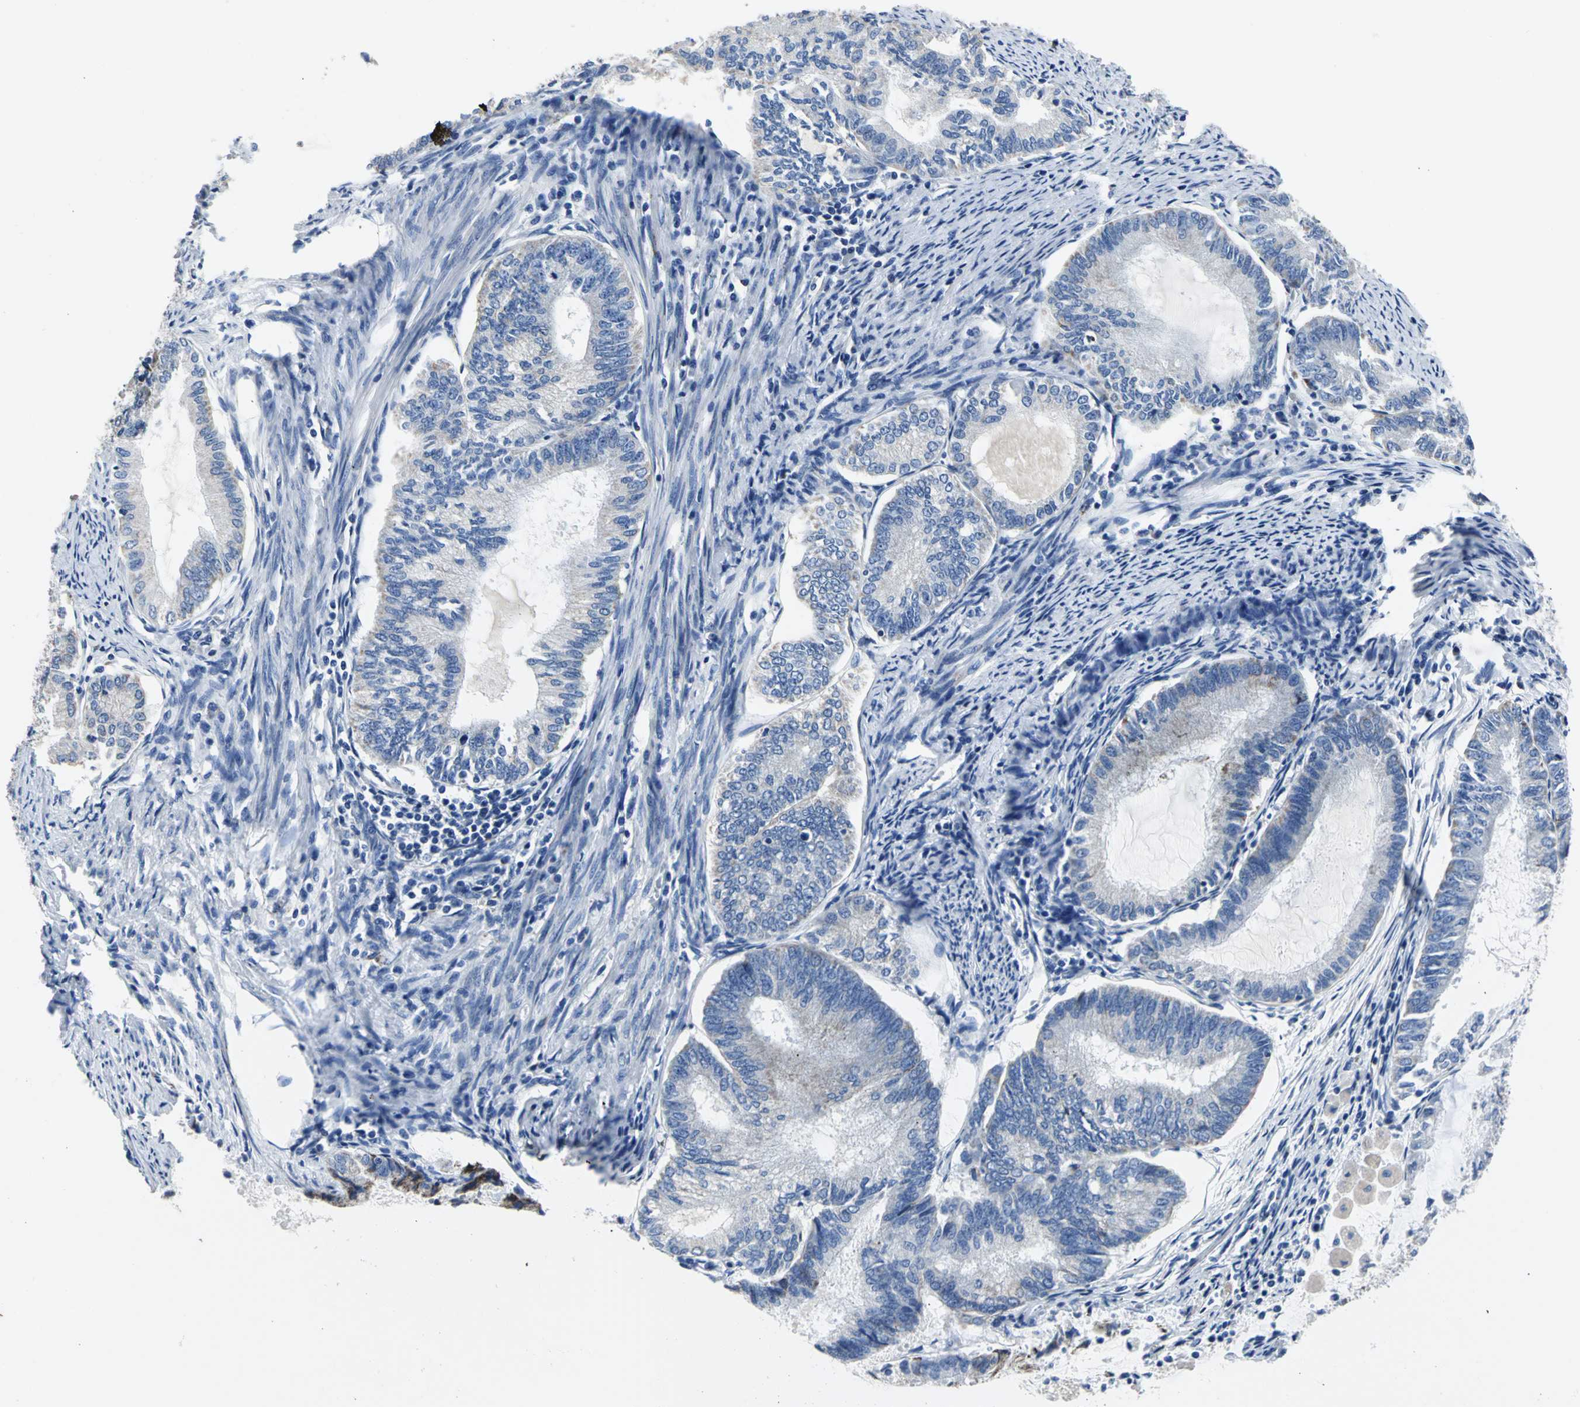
{"staining": {"intensity": "weak", "quantity": "<25%", "location": "cytoplasmic/membranous"}, "tissue": "endometrial cancer", "cell_type": "Tumor cells", "image_type": "cancer", "snomed": [{"axis": "morphology", "description": "Adenocarcinoma, NOS"}, {"axis": "topography", "description": "Endometrium"}], "caption": "Tumor cells are negative for brown protein staining in endometrial adenocarcinoma.", "gene": "IFI6", "patient": {"sex": "female", "age": 86}}